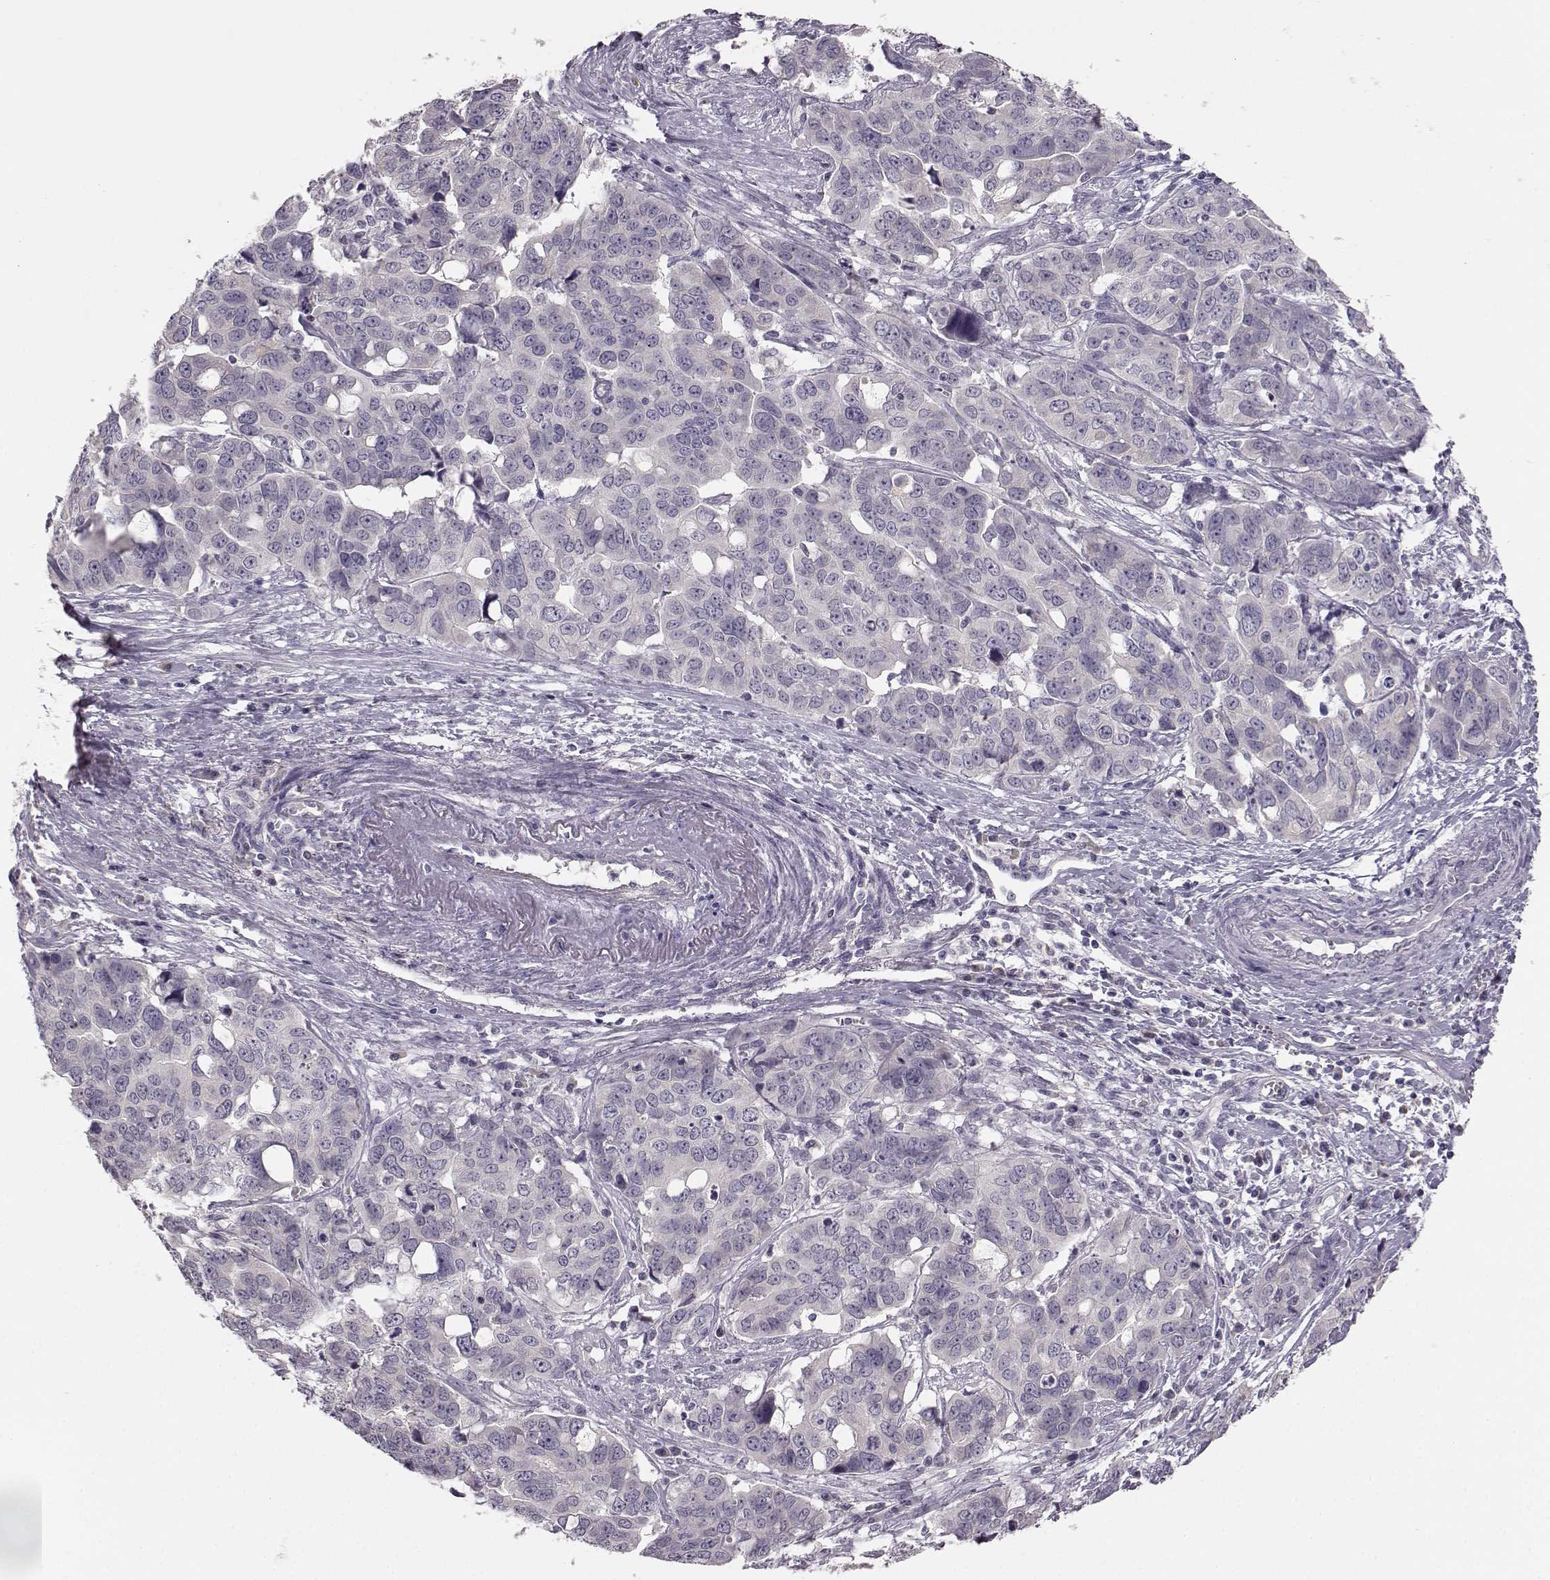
{"staining": {"intensity": "negative", "quantity": "none", "location": "none"}, "tissue": "ovarian cancer", "cell_type": "Tumor cells", "image_type": "cancer", "snomed": [{"axis": "morphology", "description": "Carcinoma, endometroid"}, {"axis": "topography", "description": "Ovary"}], "caption": "DAB immunohistochemical staining of ovarian endometroid carcinoma reveals no significant staining in tumor cells. (DAB immunohistochemistry visualized using brightfield microscopy, high magnification).", "gene": "BFSP2", "patient": {"sex": "female", "age": 78}}